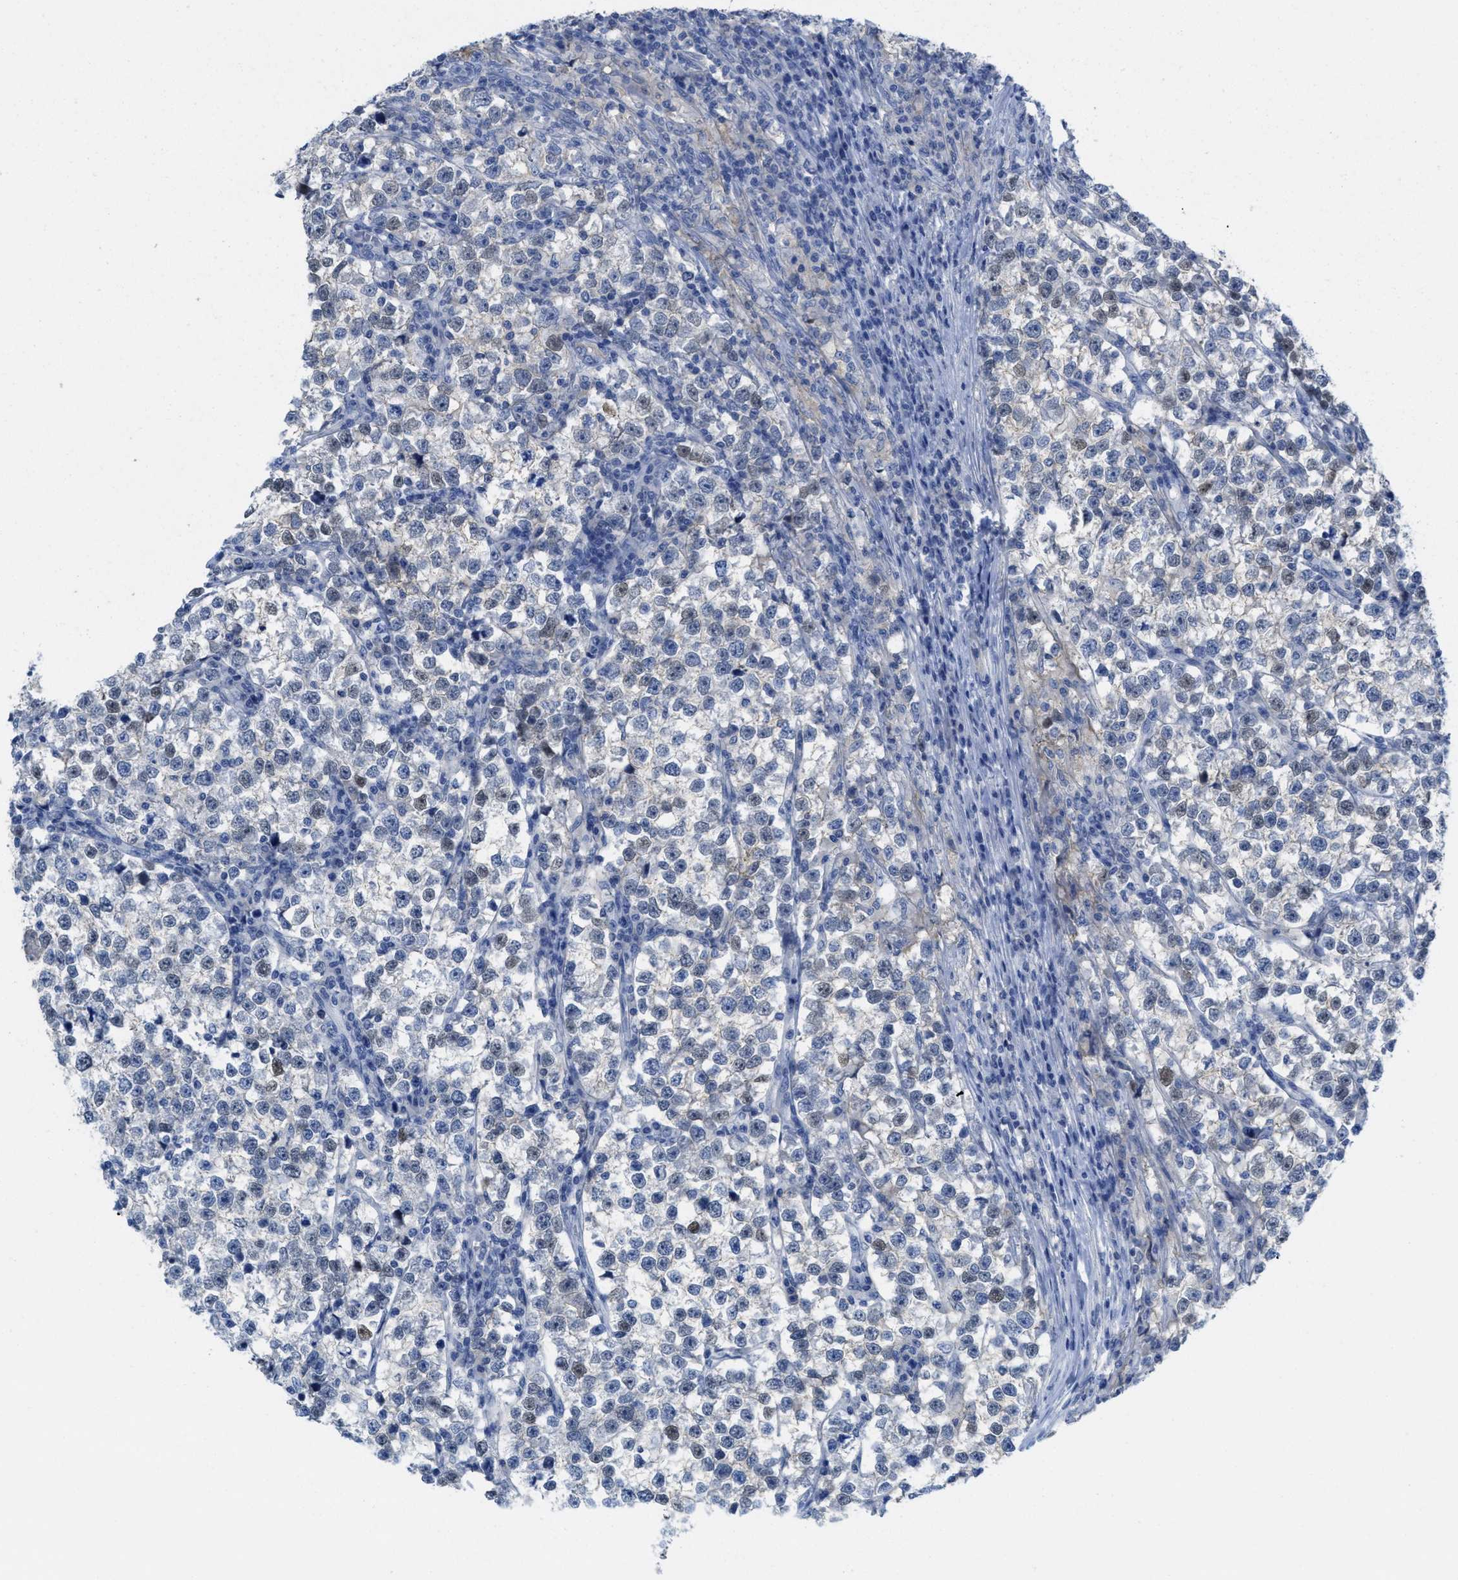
{"staining": {"intensity": "negative", "quantity": "none", "location": "none"}, "tissue": "testis cancer", "cell_type": "Tumor cells", "image_type": "cancer", "snomed": [{"axis": "morphology", "description": "Normal tissue, NOS"}, {"axis": "morphology", "description": "Seminoma, NOS"}, {"axis": "topography", "description": "Testis"}], "caption": "There is no significant expression in tumor cells of testis cancer.", "gene": "CNNM4", "patient": {"sex": "male", "age": 43}}